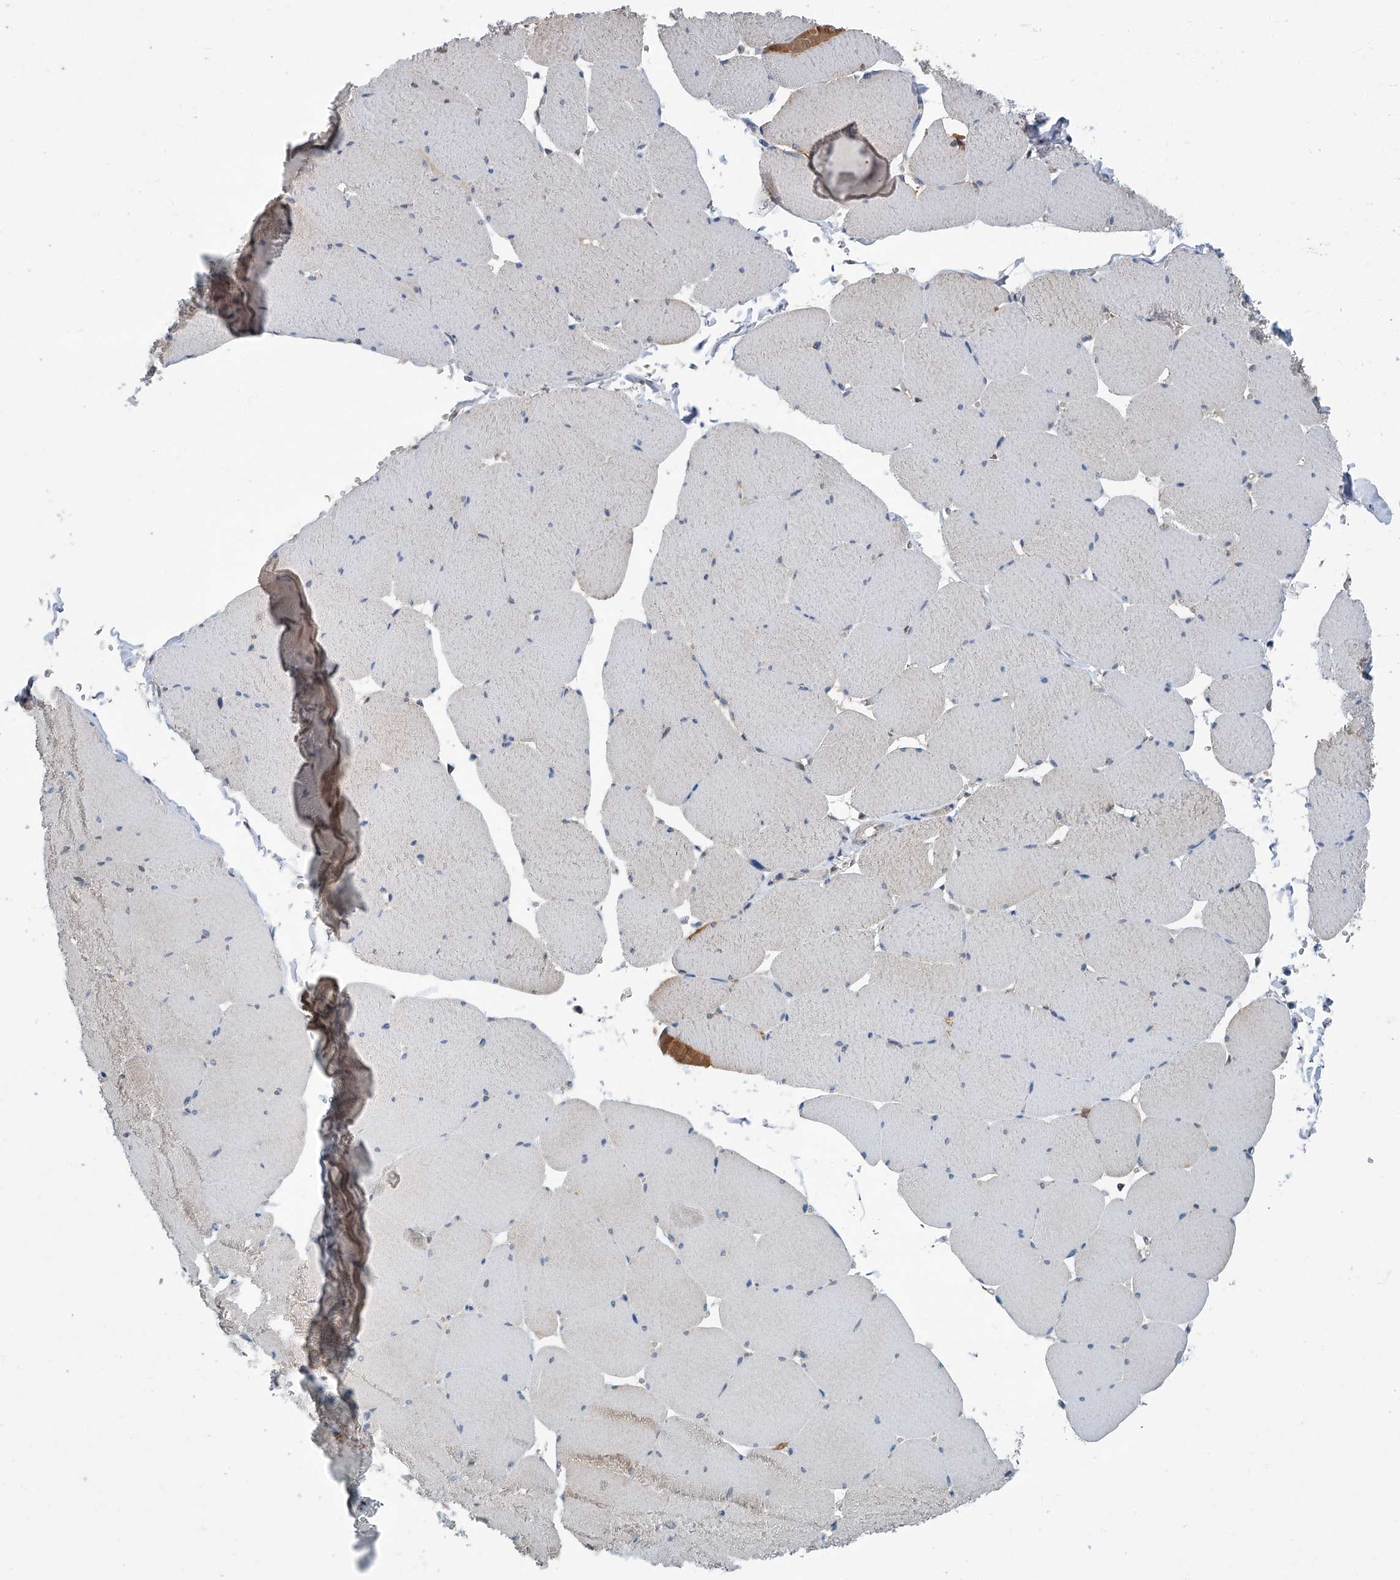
{"staining": {"intensity": "negative", "quantity": "none", "location": "none"}, "tissue": "skeletal muscle", "cell_type": "Myocytes", "image_type": "normal", "snomed": [{"axis": "morphology", "description": "Normal tissue, NOS"}, {"axis": "topography", "description": "Skeletal muscle"}, {"axis": "topography", "description": "Head-Neck"}], "caption": "The micrograph exhibits no significant positivity in myocytes of skeletal muscle.", "gene": "CLK1", "patient": {"sex": "male", "age": 66}}